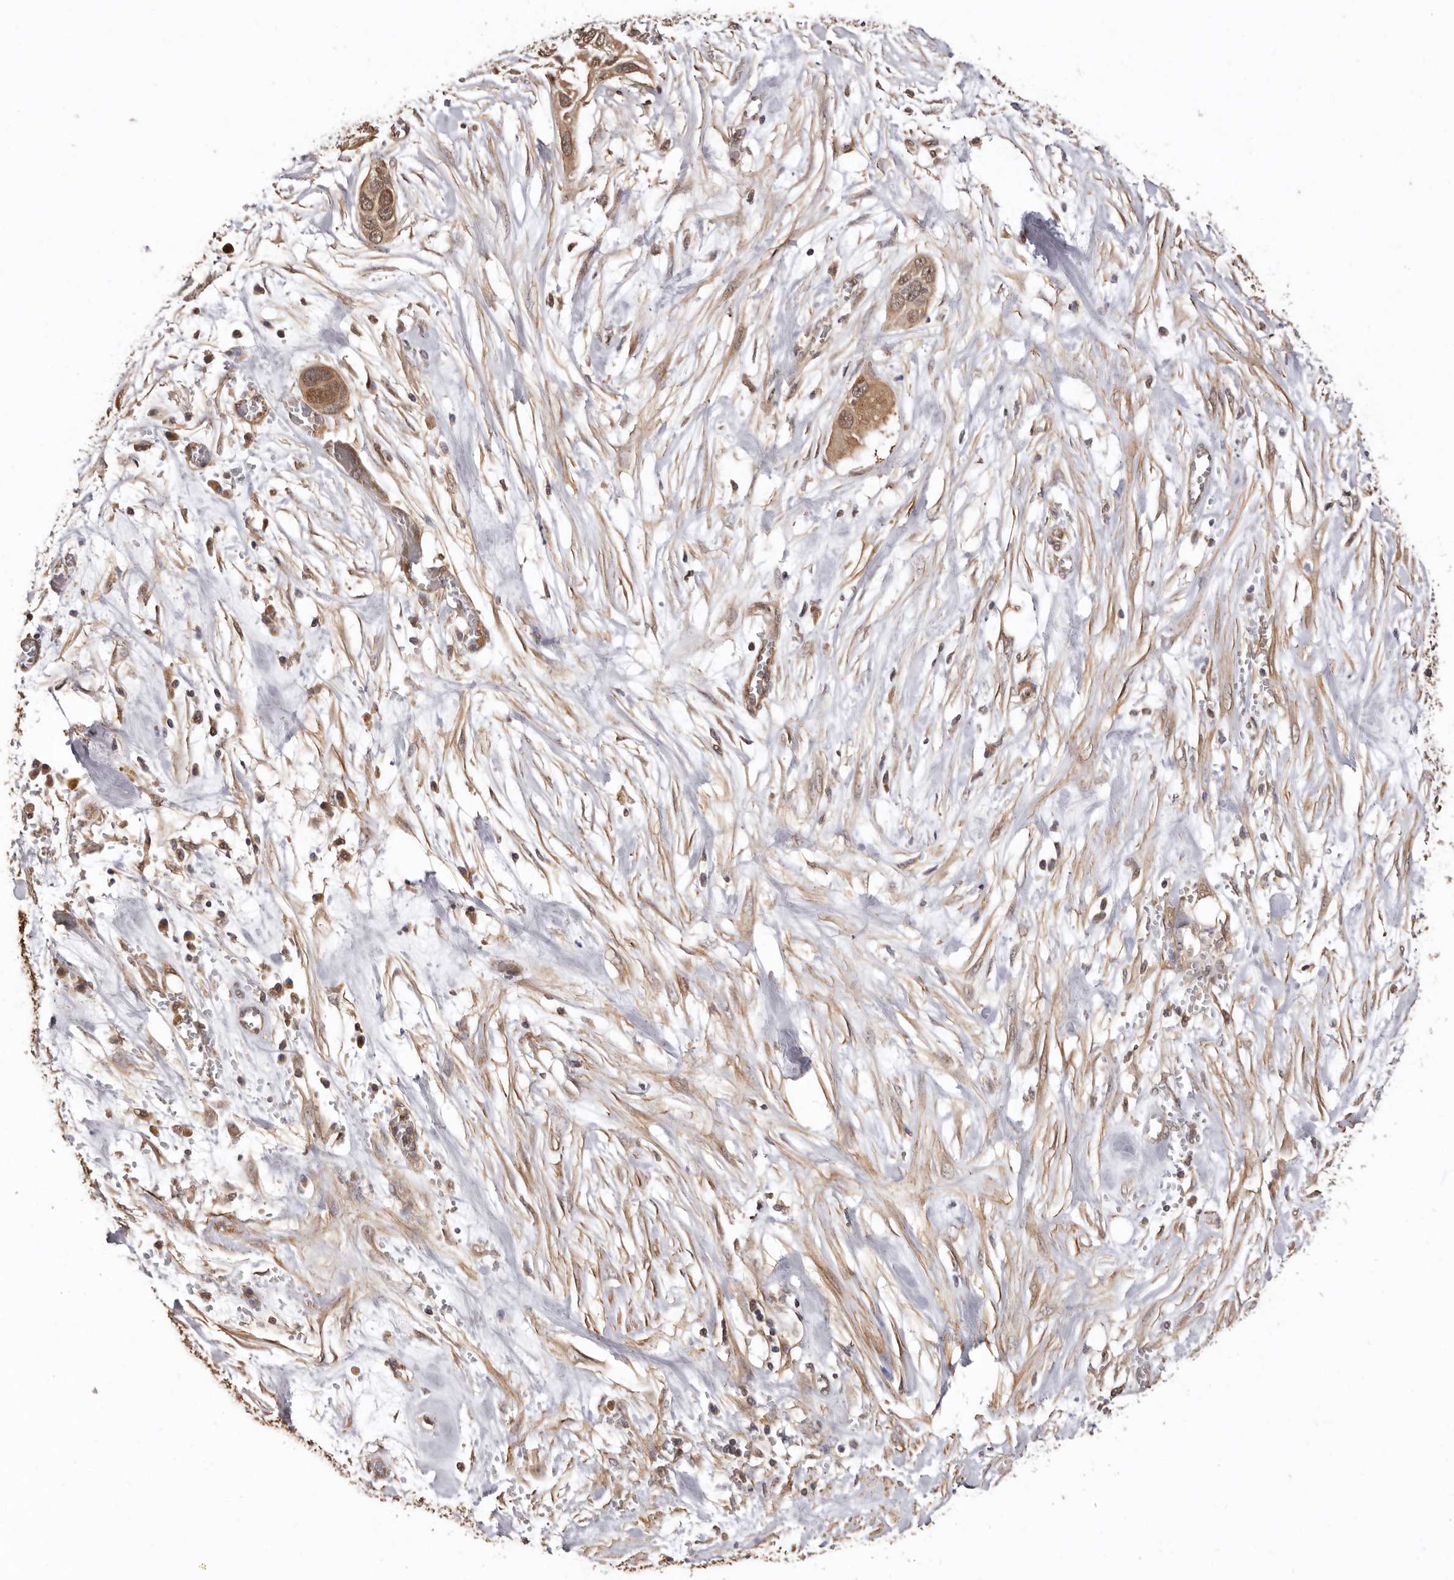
{"staining": {"intensity": "moderate", "quantity": ">75%", "location": "cytoplasmic/membranous"}, "tissue": "pancreatic cancer", "cell_type": "Tumor cells", "image_type": "cancer", "snomed": [{"axis": "morphology", "description": "Adenocarcinoma, NOS"}, {"axis": "topography", "description": "Pancreas"}], "caption": "IHC staining of pancreatic adenocarcinoma, which displays medium levels of moderate cytoplasmic/membranous expression in about >75% of tumor cells indicating moderate cytoplasmic/membranous protein staining. The staining was performed using DAB (brown) for protein detection and nuclei were counterstained in hematoxylin (blue).", "gene": "COQ8B", "patient": {"sex": "female", "age": 60}}